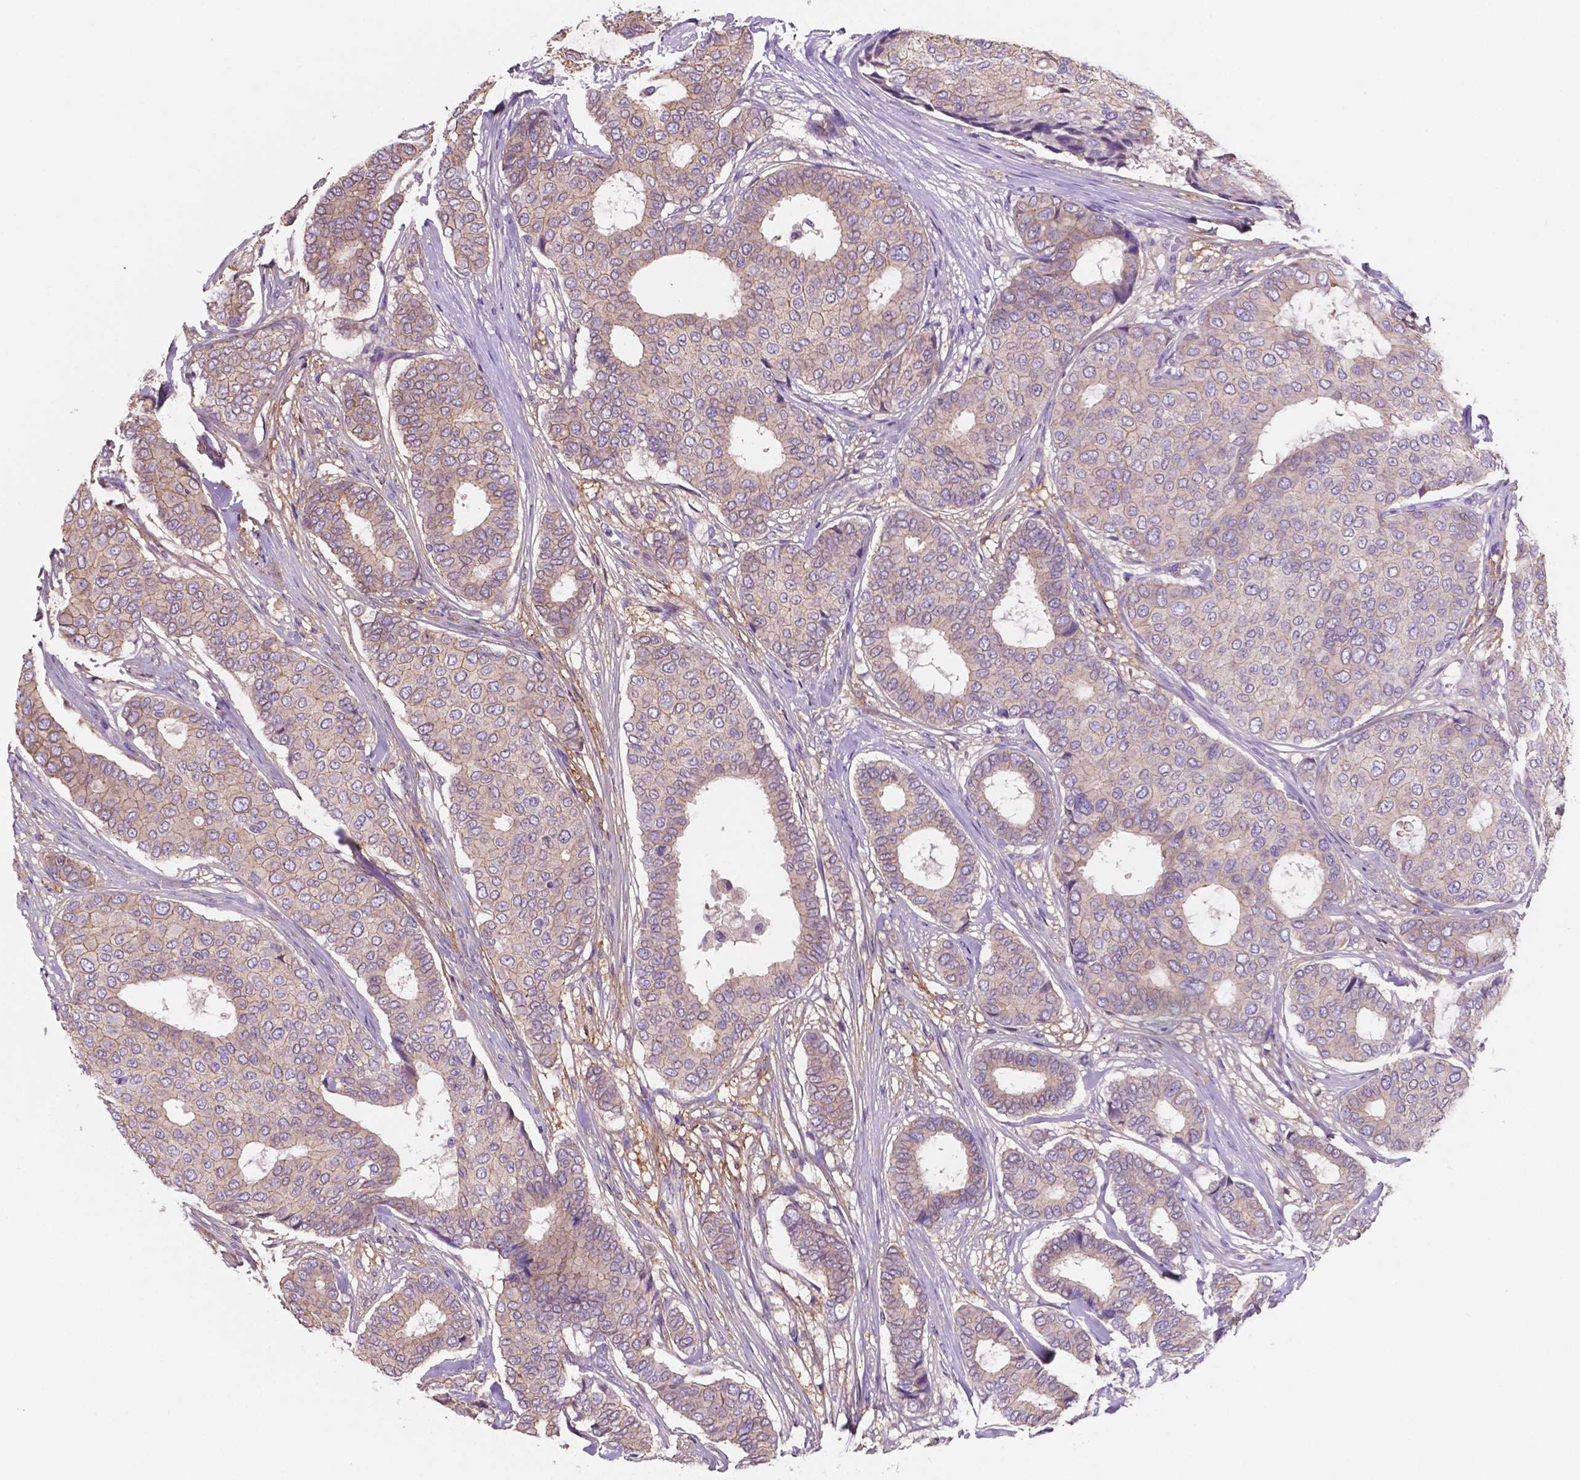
{"staining": {"intensity": "weak", "quantity": "<25%", "location": "cytoplasmic/membranous"}, "tissue": "breast cancer", "cell_type": "Tumor cells", "image_type": "cancer", "snomed": [{"axis": "morphology", "description": "Duct carcinoma"}, {"axis": "topography", "description": "Breast"}], "caption": "This is a image of IHC staining of breast cancer (infiltrating ductal carcinoma), which shows no positivity in tumor cells.", "gene": "MKRN2OS", "patient": {"sex": "female", "age": 75}}